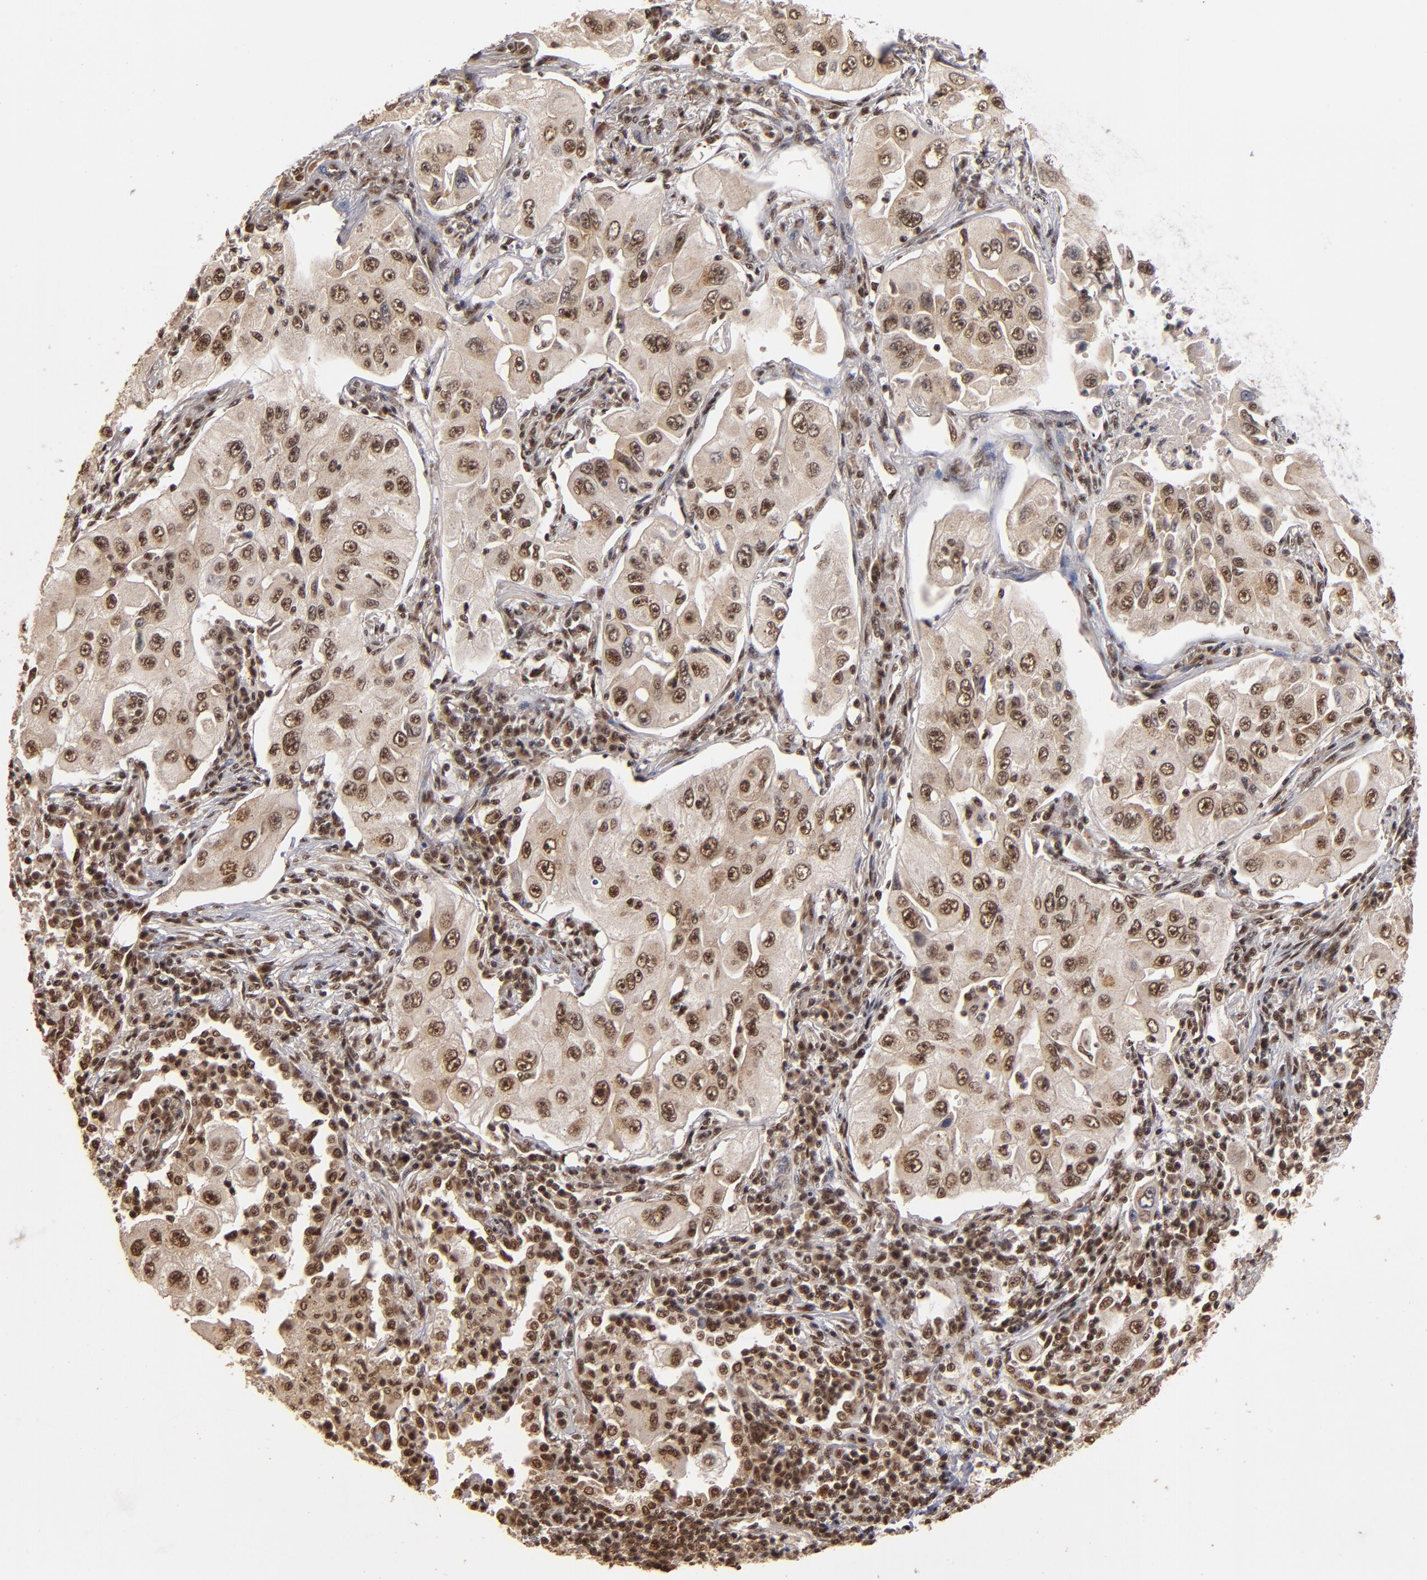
{"staining": {"intensity": "moderate", "quantity": ">75%", "location": "cytoplasmic/membranous,nuclear"}, "tissue": "lung cancer", "cell_type": "Tumor cells", "image_type": "cancer", "snomed": [{"axis": "morphology", "description": "Adenocarcinoma, NOS"}, {"axis": "topography", "description": "Lung"}], "caption": "Protein staining of adenocarcinoma (lung) tissue exhibits moderate cytoplasmic/membranous and nuclear expression in approximately >75% of tumor cells. (DAB (3,3'-diaminobenzidine) IHC, brown staining for protein, blue staining for nuclei).", "gene": "SNW1", "patient": {"sex": "male", "age": 84}}